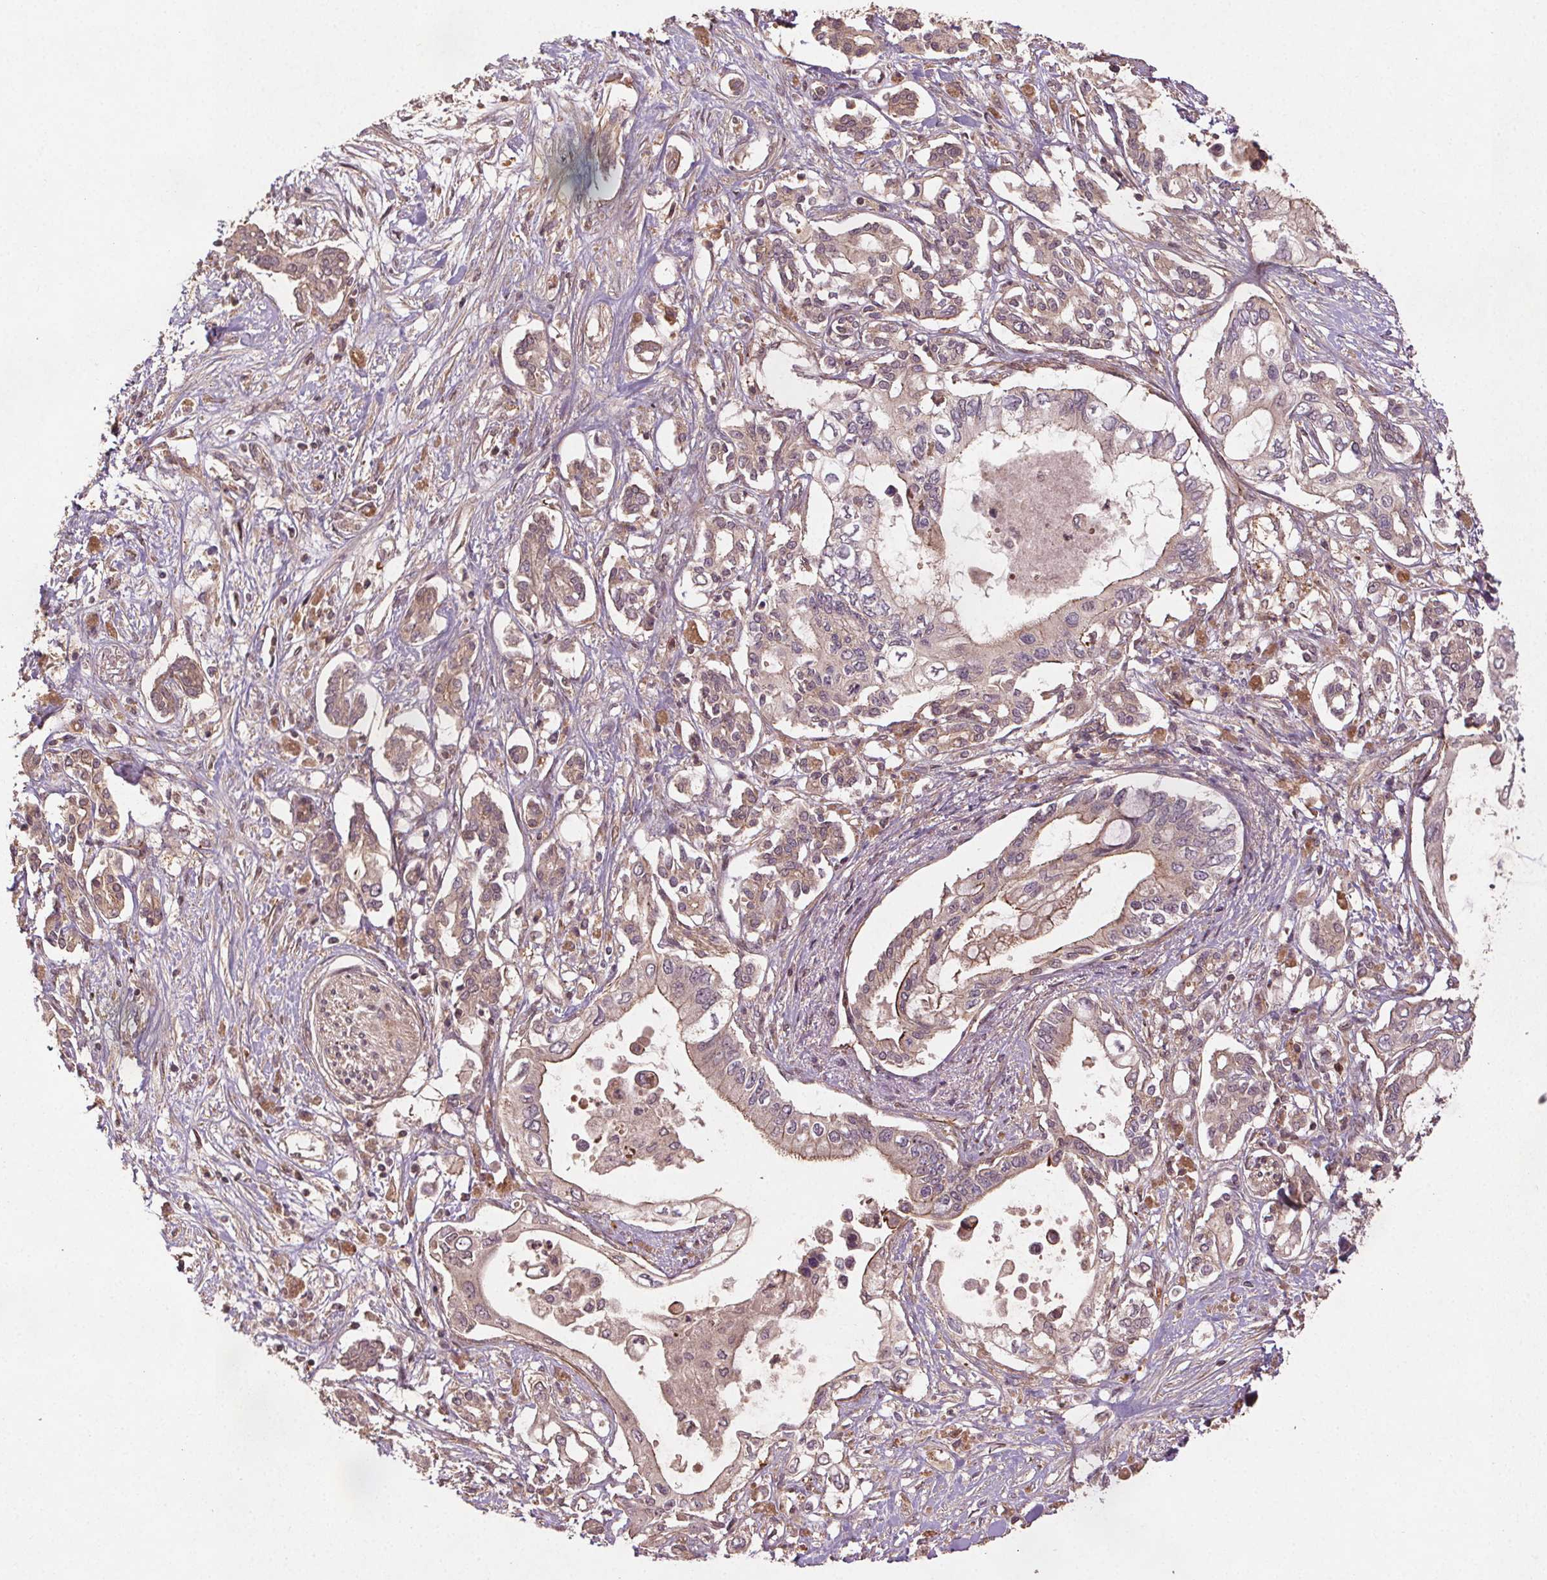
{"staining": {"intensity": "weak", "quantity": "<25%", "location": "cytoplasmic/membranous"}, "tissue": "pancreatic cancer", "cell_type": "Tumor cells", "image_type": "cancer", "snomed": [{"axis": "morphology", "description": "Adenocarcinoma, NOS"}, {"axis": "topography", "description": "Pancreas"}], "caption": "An immunohistochemistry photomicrograph of pancreatic cancer (adenocarcinoma) is shown. There is no staining in tumor cells of pancreatic cancer (adenocarcinoma).", "gene": "SEC14L2", "patient": {"sex": "female", "age": 63}}